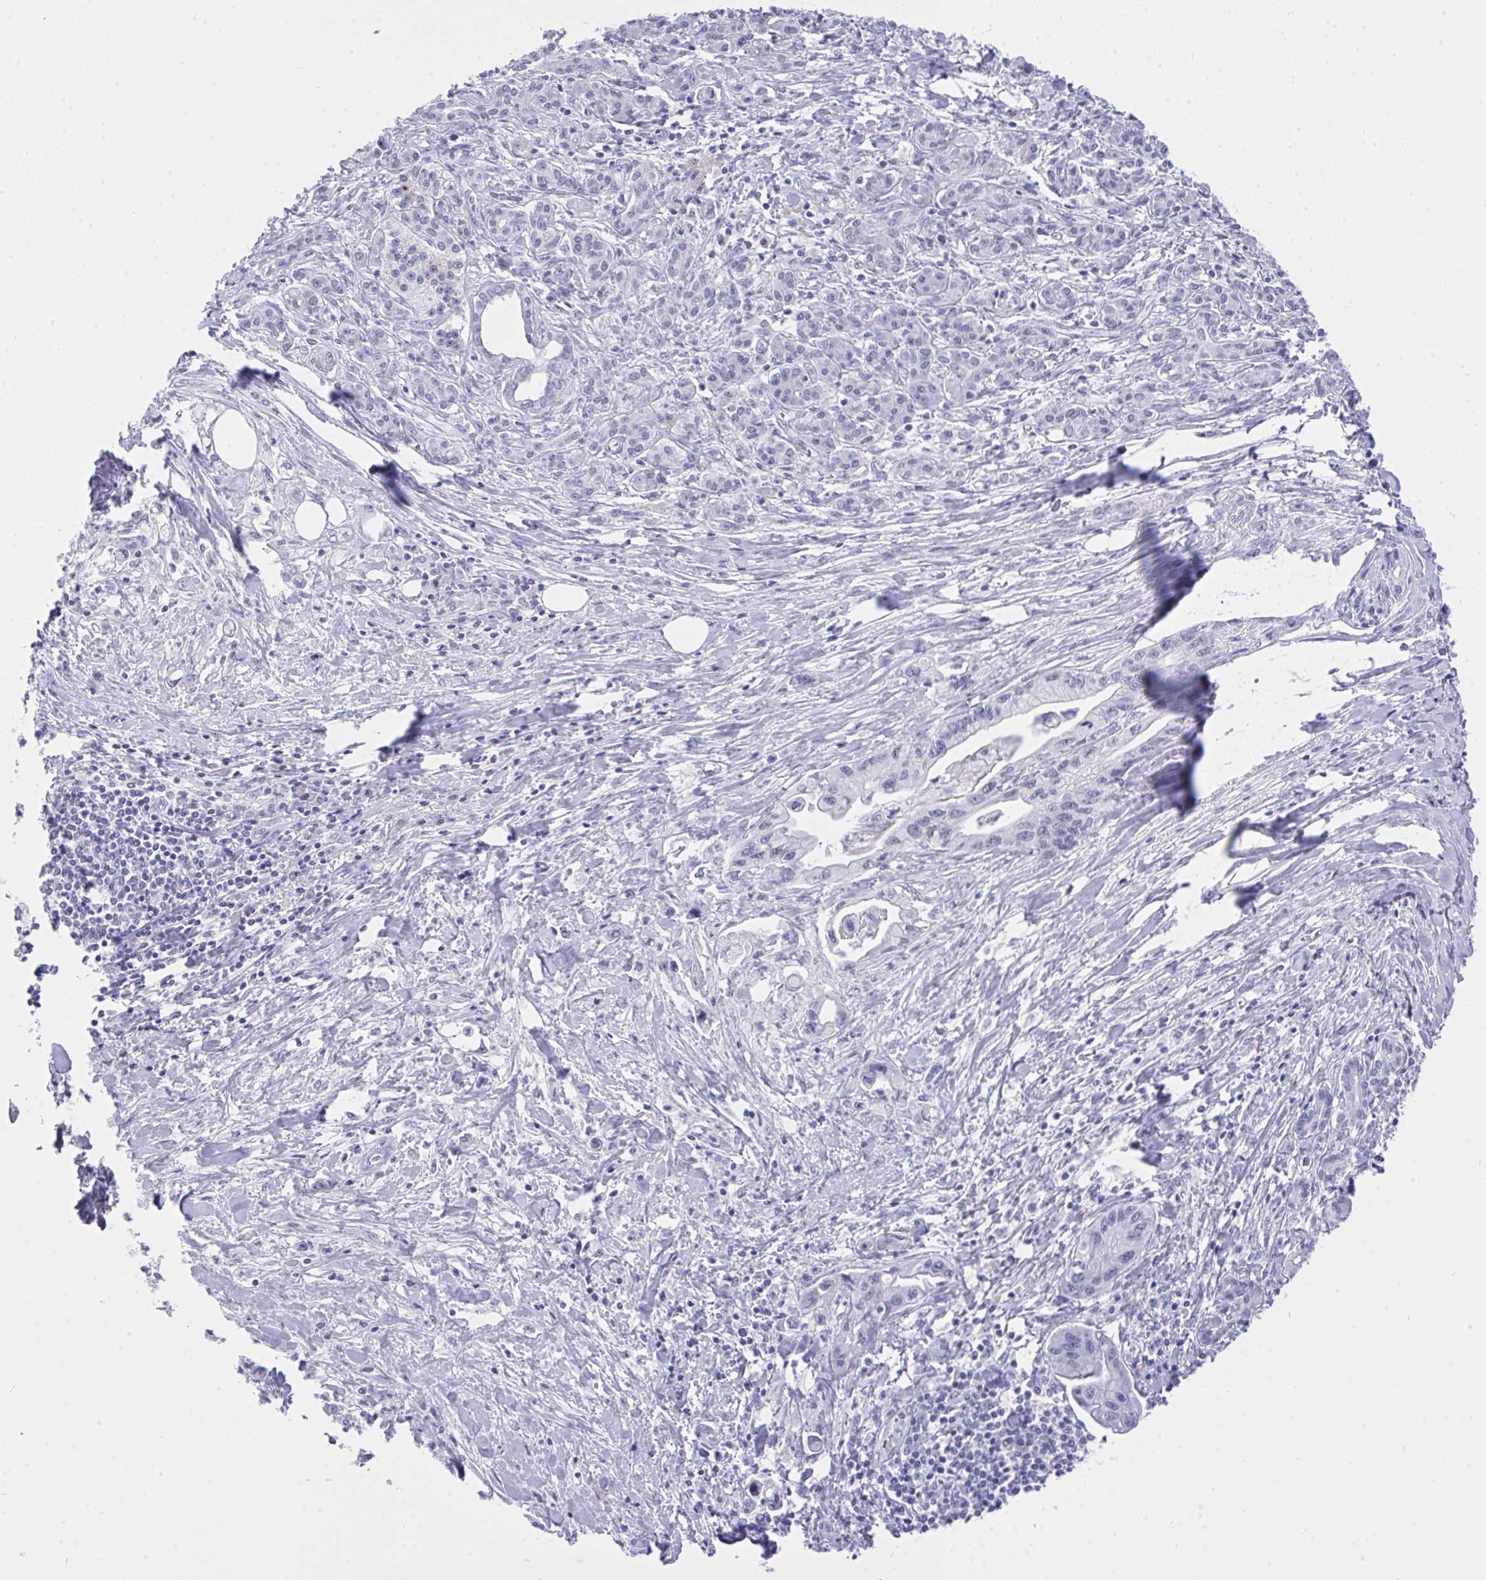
{"staining": {"intensity": "negative", "quantity": "none", "location": "none"}, "tissue": "pancreatic cancer", "cell_type": "Tumor cells", "image_type": "cancer", "snomed": [{"axis": "morphology", "description": "Adenocarcinoma, NOS"}, {"axis": "topography", "description": "Pancreas"}], "caption": "A high-resolution photomicrograph shows IHC staining of pancreatic cancer, which exhibits no significant staining in tumor cells. (DAB immunohistochemistry visualized using brightfield microscopy, high magnification).", "gene": "MS4A12", "patient": {"sex": "male", "age": 61}}